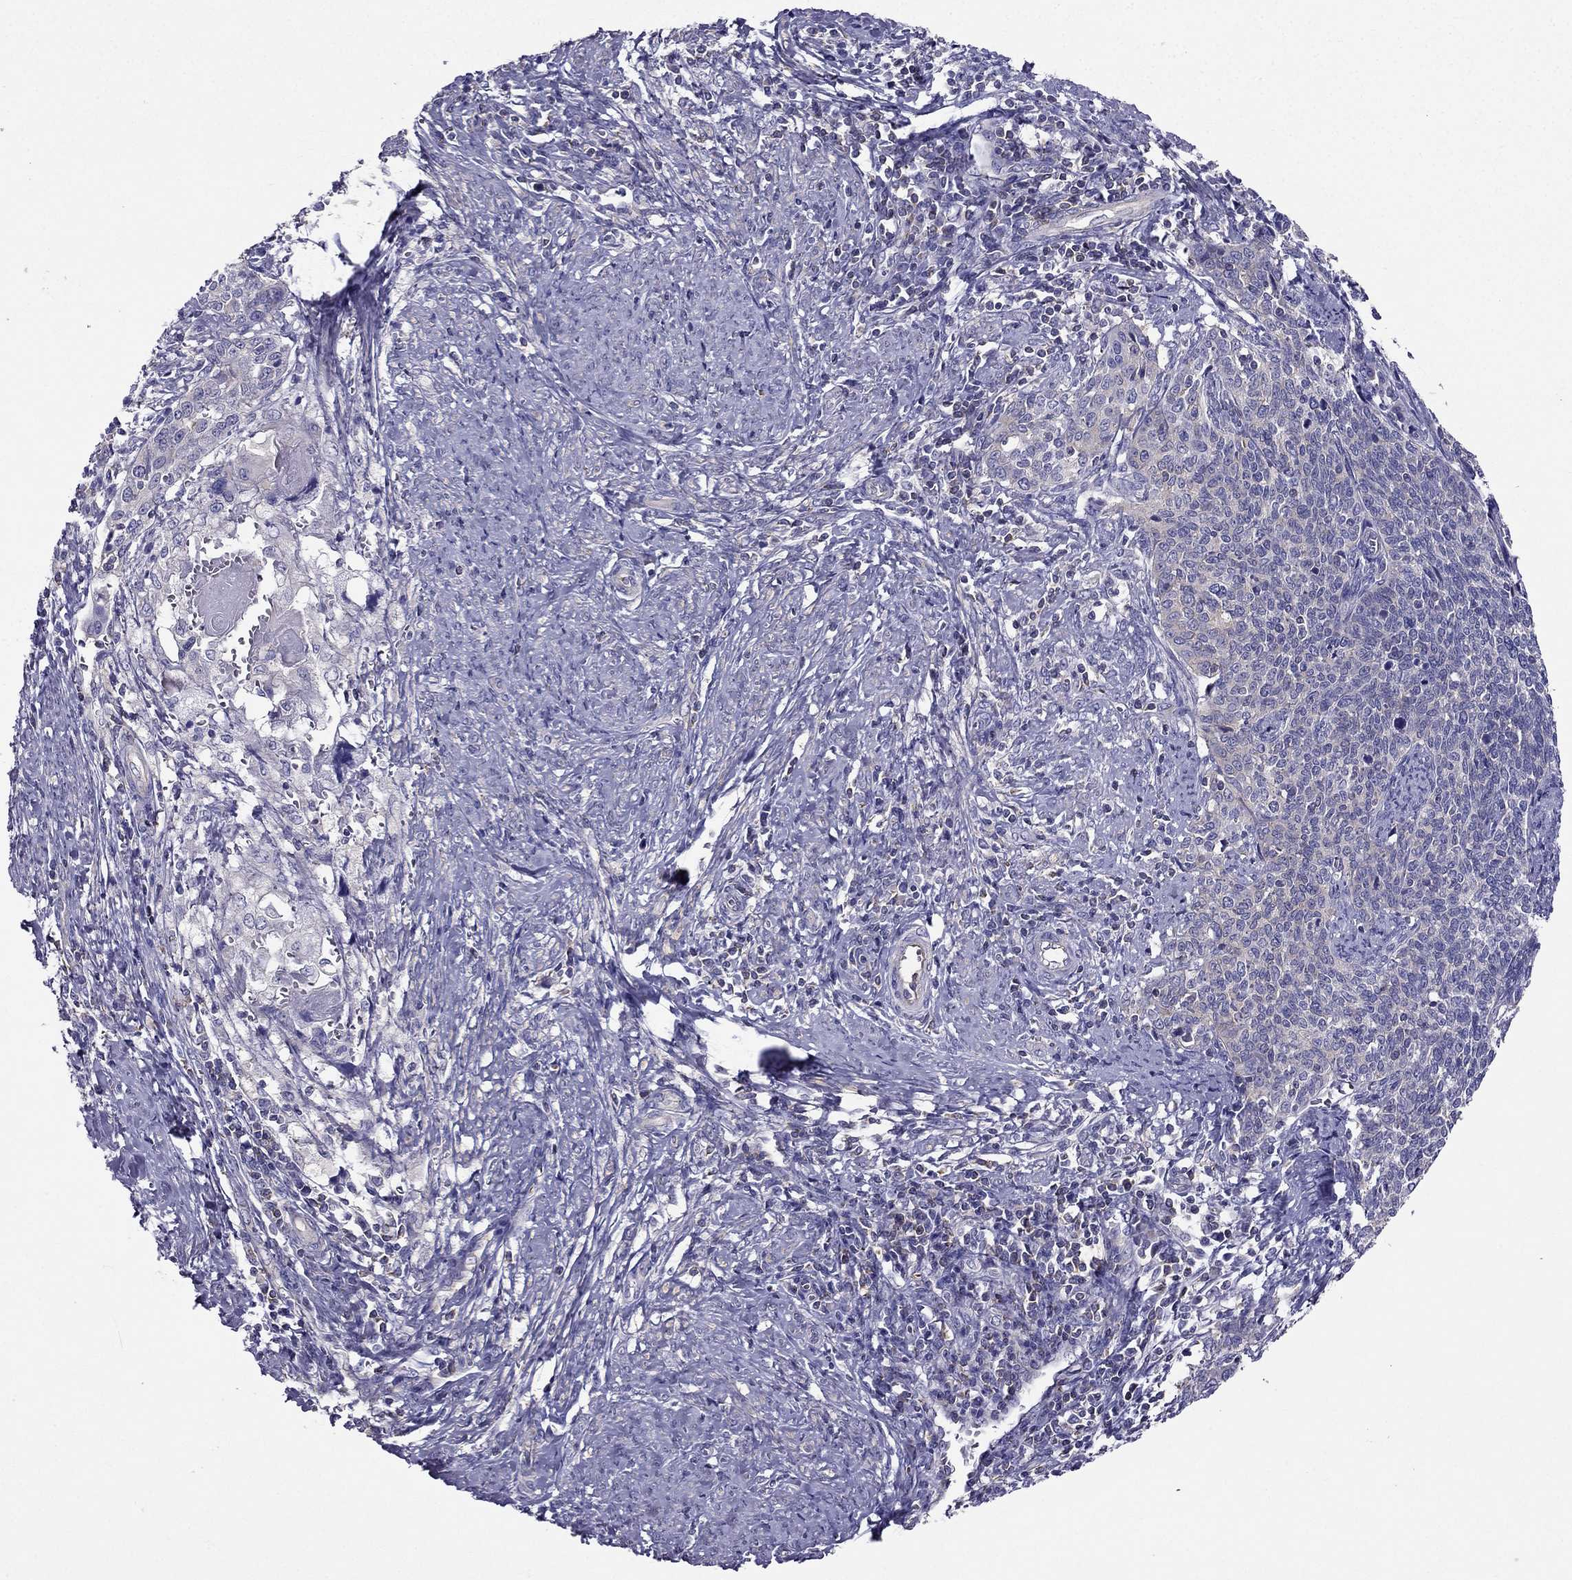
{"staining": {"intensity": "weak", "quantity": "<25%", "location": "cytoplasmic/membranous"}, "tissue": "cervical cancer", "cell_type": "Tumor cells", "image_type": "cancer", "snomed": [{"axis": "morphology", "description": "Squamous cell carcinoma, NOS"}, {"axis": "topography", "description": "Cervix"}], "caption": "The immunohistochemistry image has no significant positivity in tumor cells of squamous cell carcinoma (cervical) tissue.", "gene": "AAK1", "patient": {"sex": "female", "age": 39}}